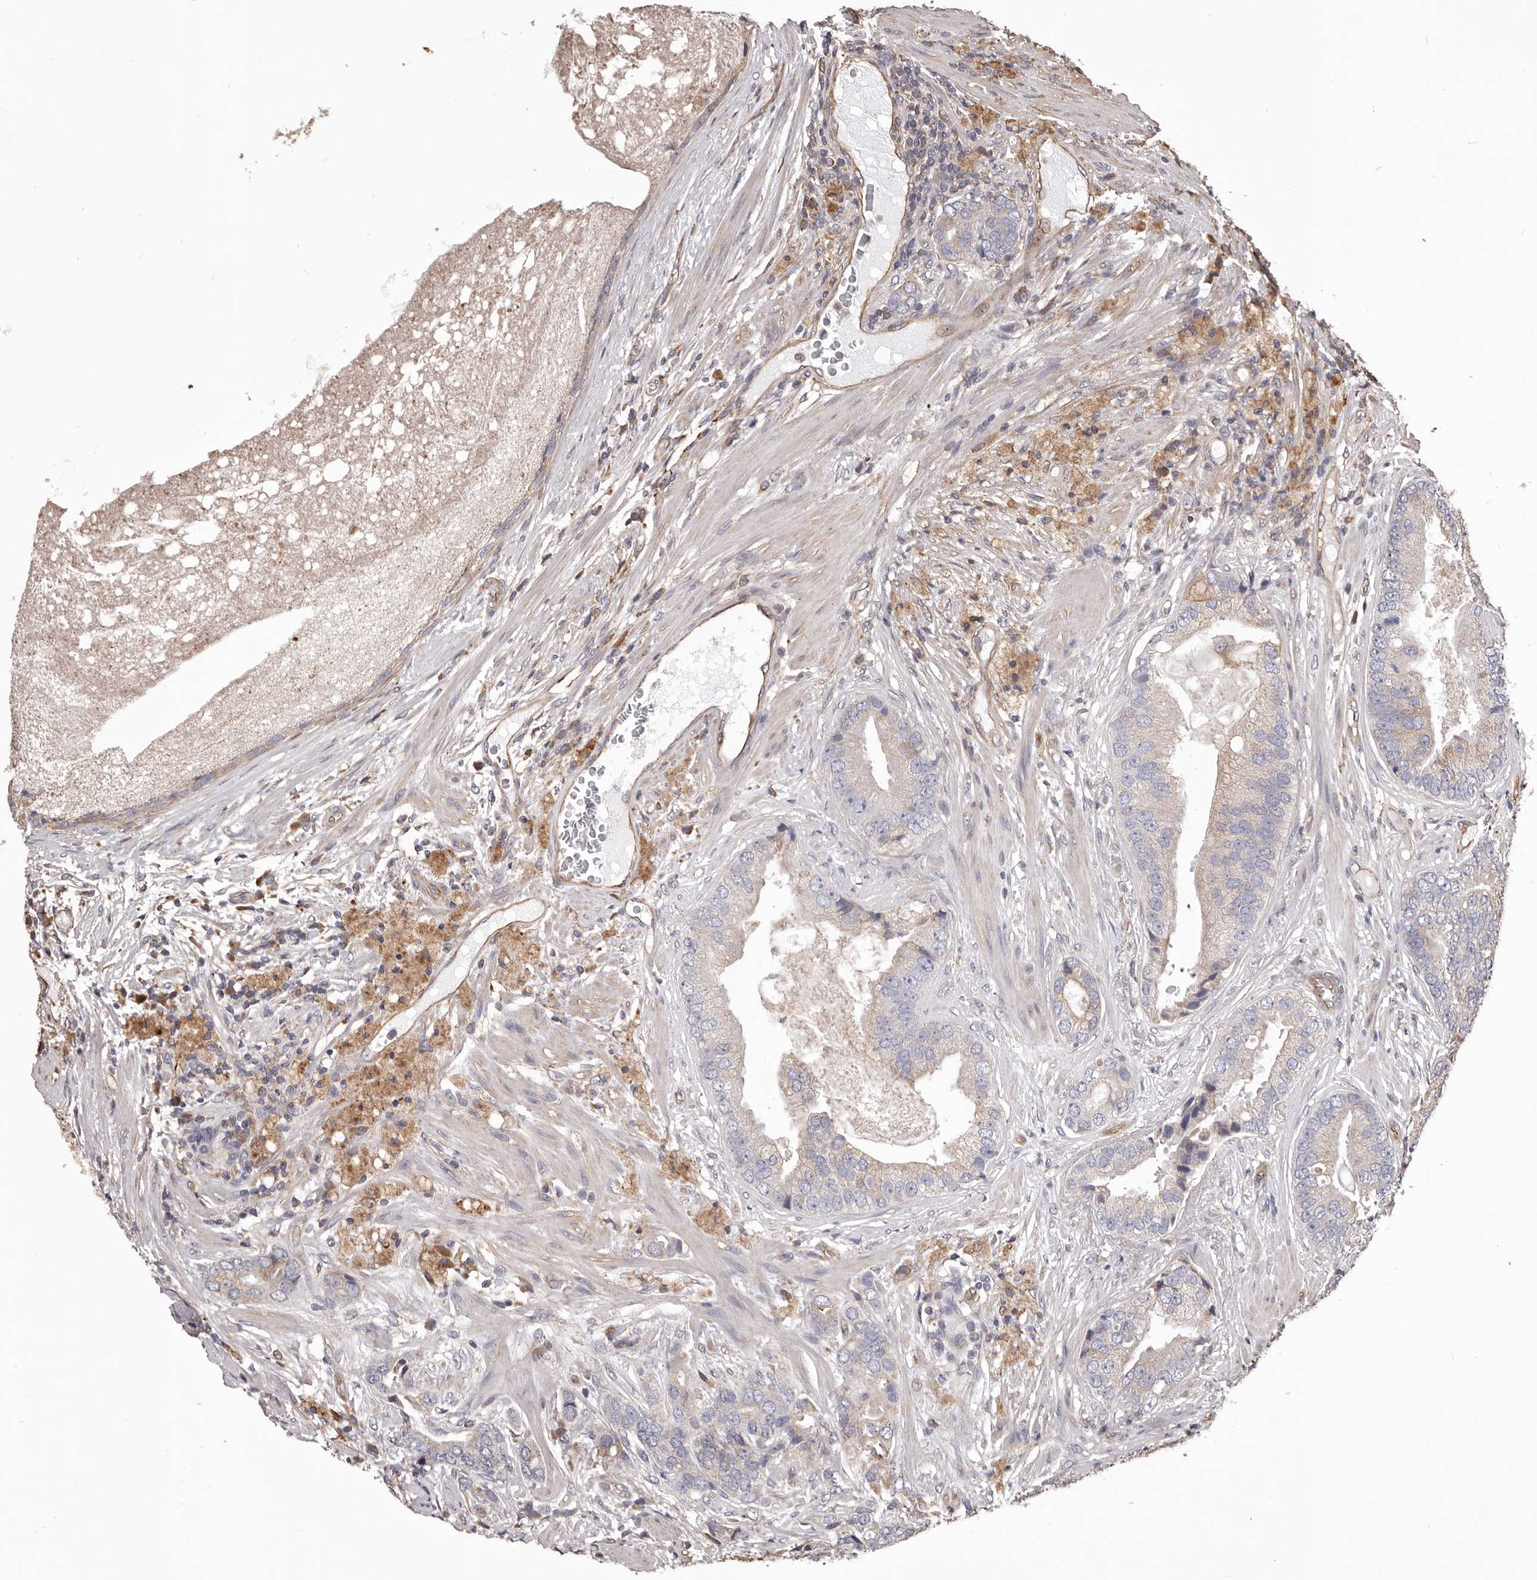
{"staining": {"intensity": "negative", "quantity": "none", "location": "none"}, "tissue": "prostate cancer", "cell_type": "Tumor cells", "image_type": "cancer", "snomed": [{"axis": "morphology", "description": "Adenocarcinoma, High grade"}, {"axis": "topography", "description": "Prostate"}], "caption": "Immunohistochemistry (IHC) of prostate cancer (high-grade adenocarcinoma) exhibits no positivity in tumor cells.", "gene": "CEP104", "patient": {"sex": "male", "age": 70}}